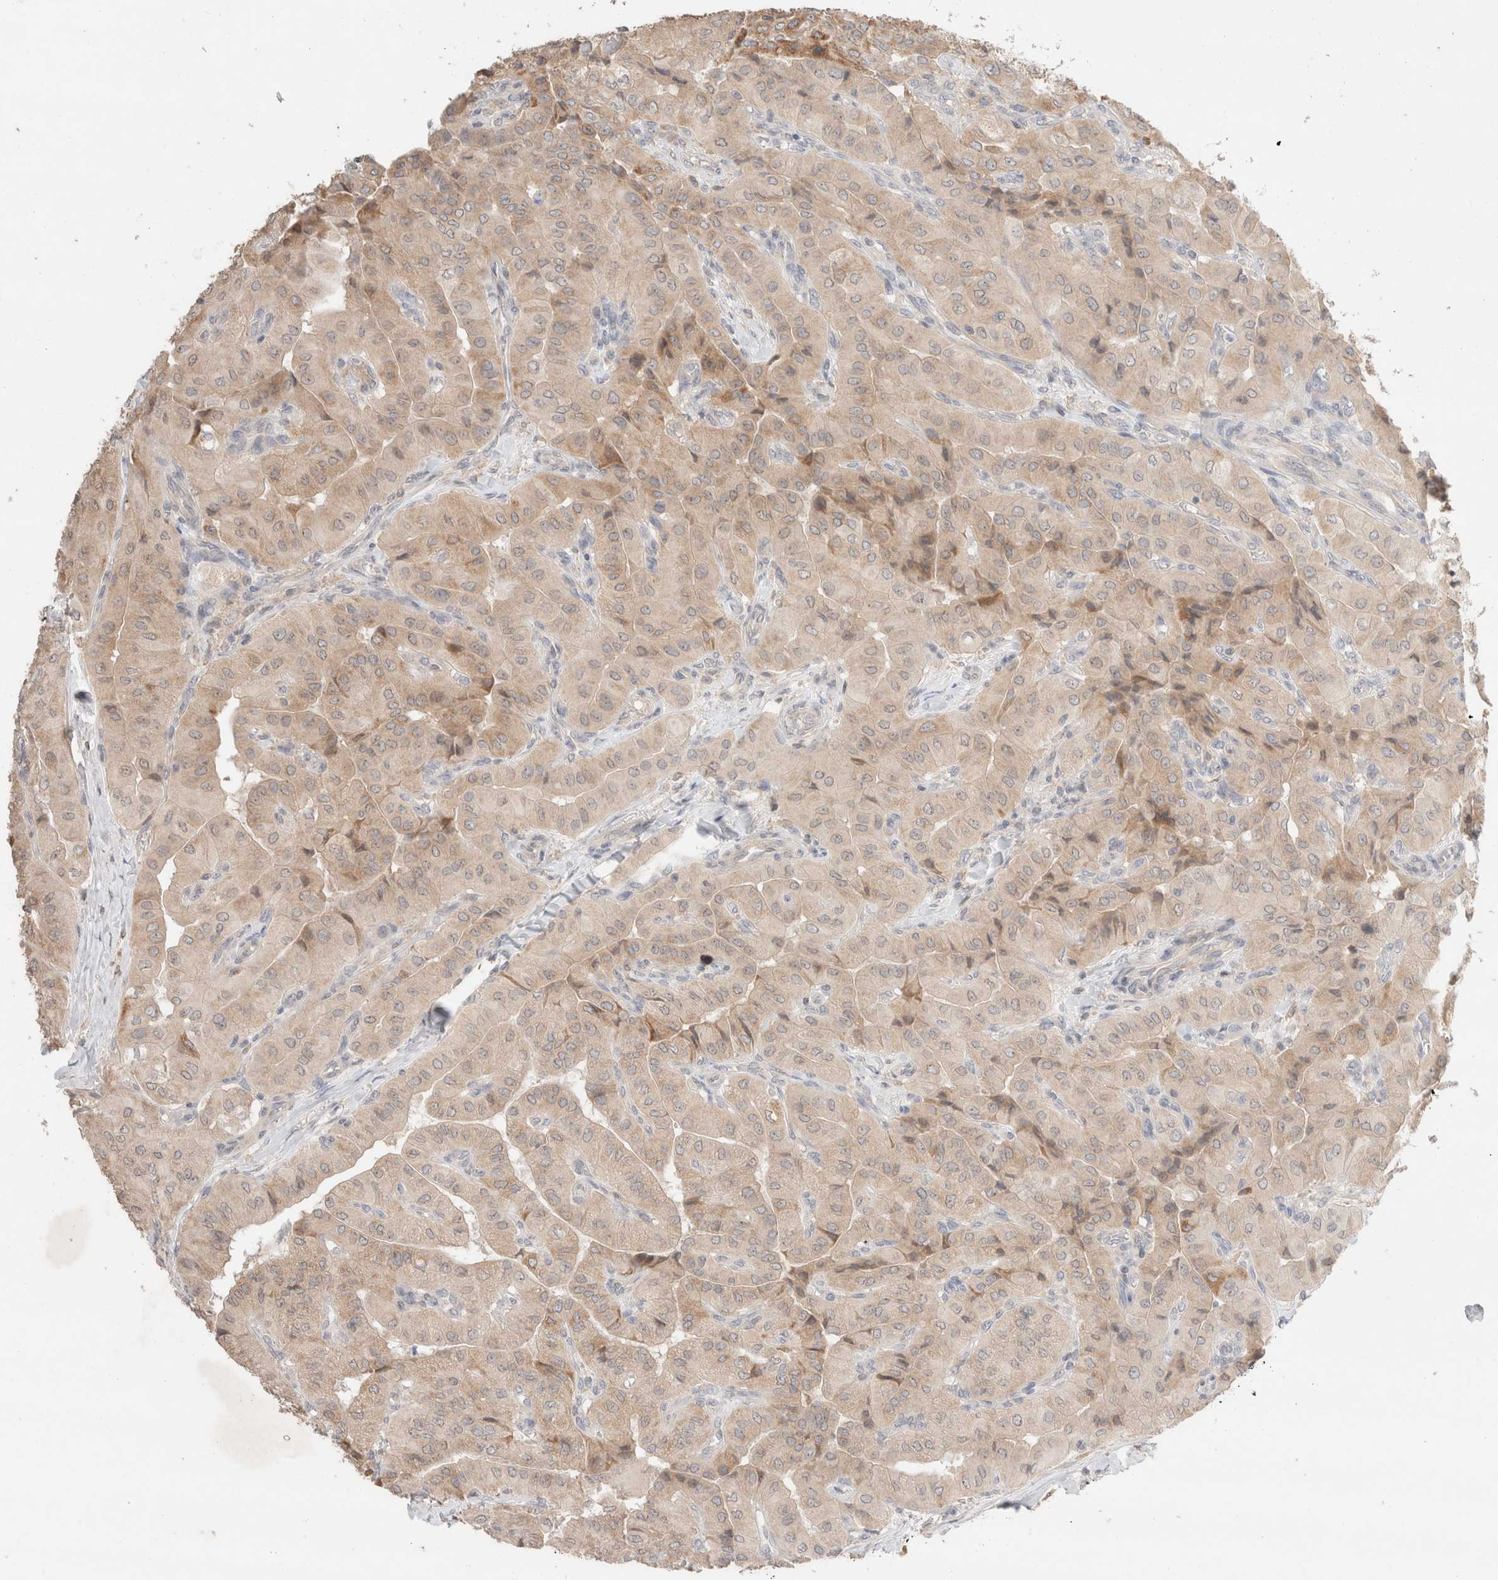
{"staining": {"intensity": "weak", "quantity": ">75%", "location": "cytoplasmic/membranous"}, "tissue": "thyroid cancer", "cell_type": "Tumor cells", "image_type": "cancer", "snomed": [{"axis": "morphology", "description": "Papillary adenocarcinoma, NOS"}, {"axis": "topography", "description": "Thyroid gland"}], "caption": "This is a micrograph of IHC staining of thyroid cancer (papillary adenocarcinoma), which shows weak expression in the cytoplasmic/membranous of tumor cells.", "gene": "TRIM41", "patient": {"sex": "female", "age": 59}}